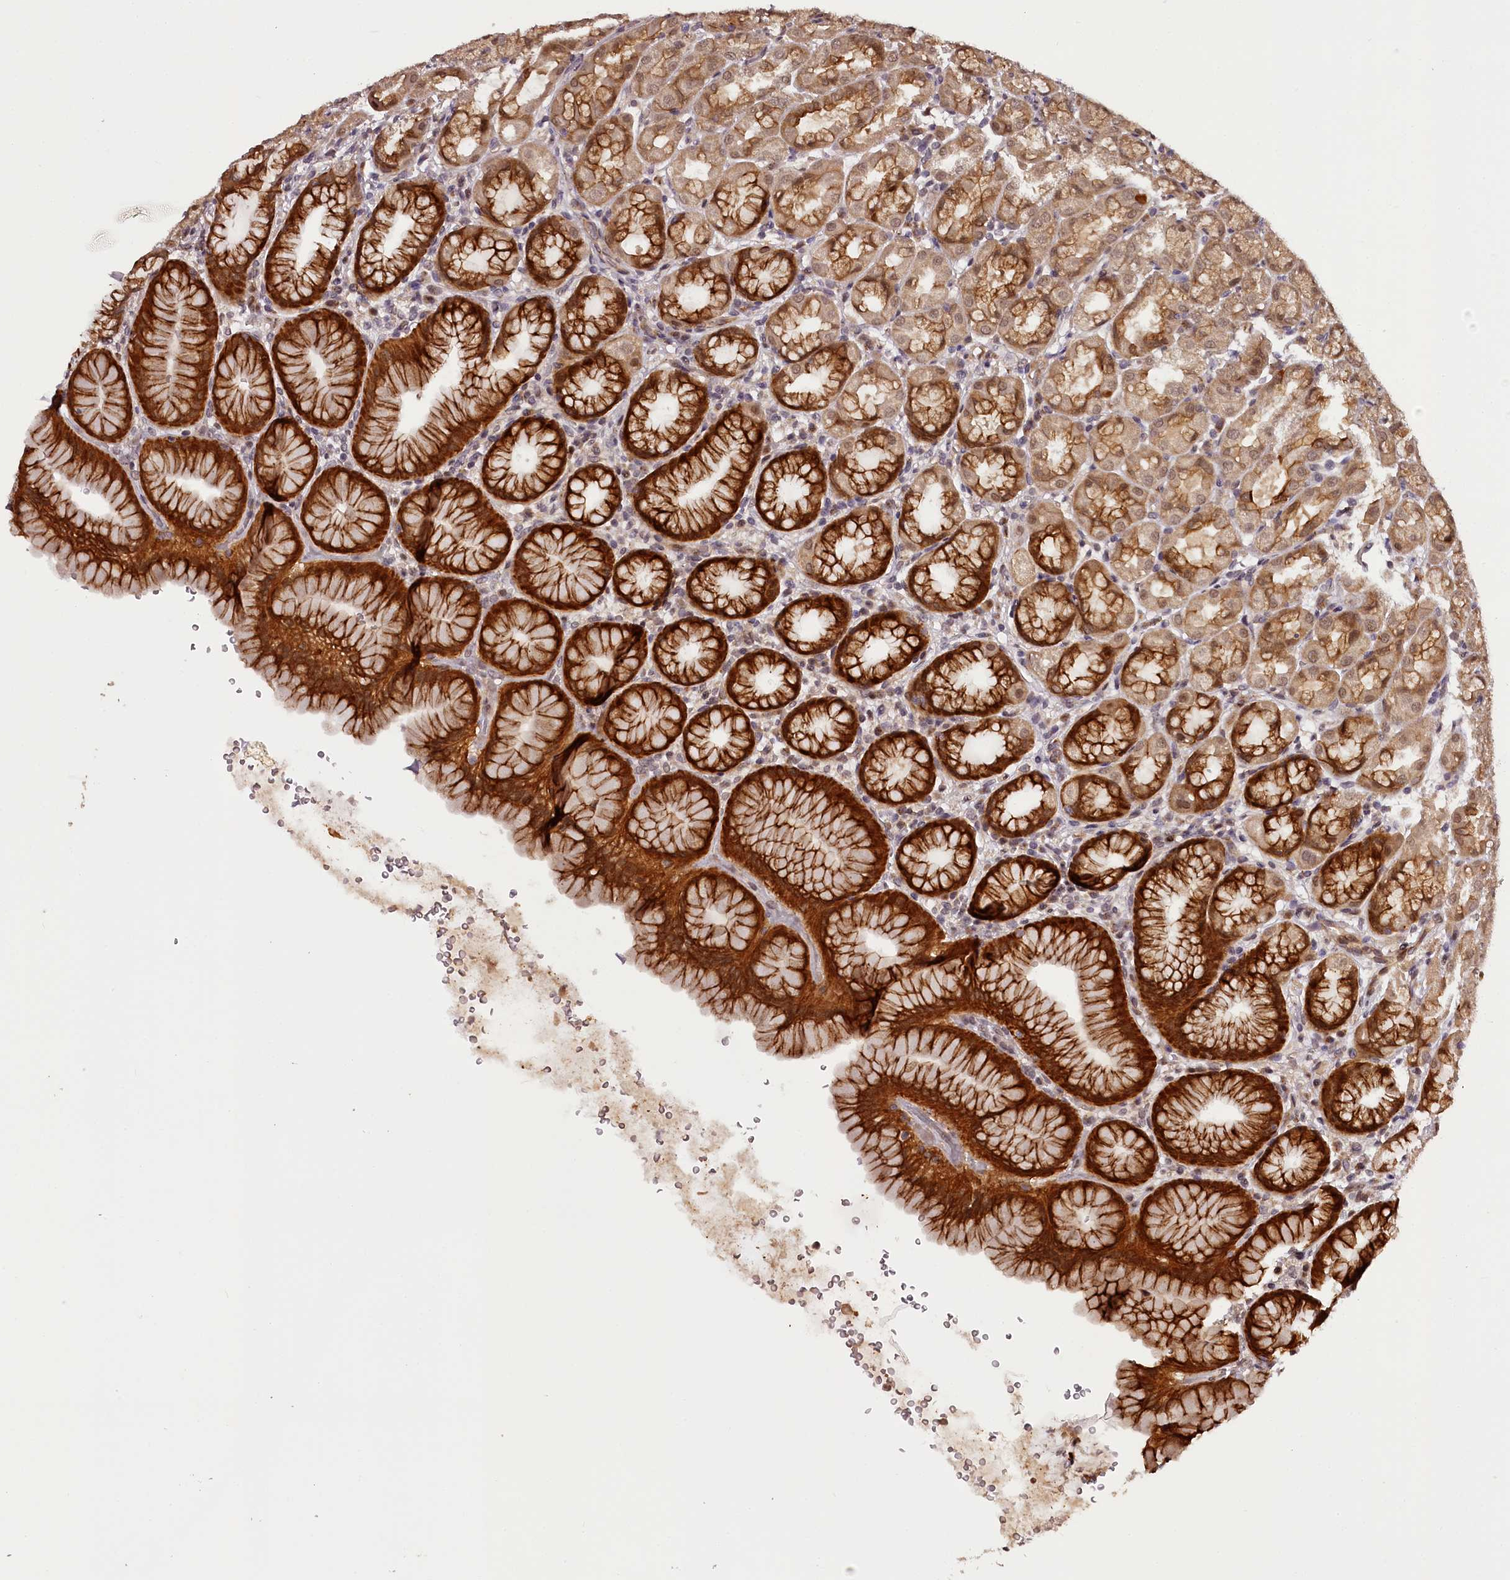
{"staining": {"intensity": "strong", "quantity": ">75%", "location": "cytoplasmic/membranous,nuclear"}, "tissue": "stomach", "cell_type": "Glandular cells", "image_type": "normal", "snomed": [{"axis": "morphology", "description": "Normal tissue, NOS"}, {"axis": "topography", "description": "Stomach"}], "caption": "Glandular cells exhibit high levels of strong cytoplasmic/membranous,nuclear positivity in approximately >75% of cells in benign stomach.", "gene": "MAML3", "patient": {"sex": "male", "age": 42}}